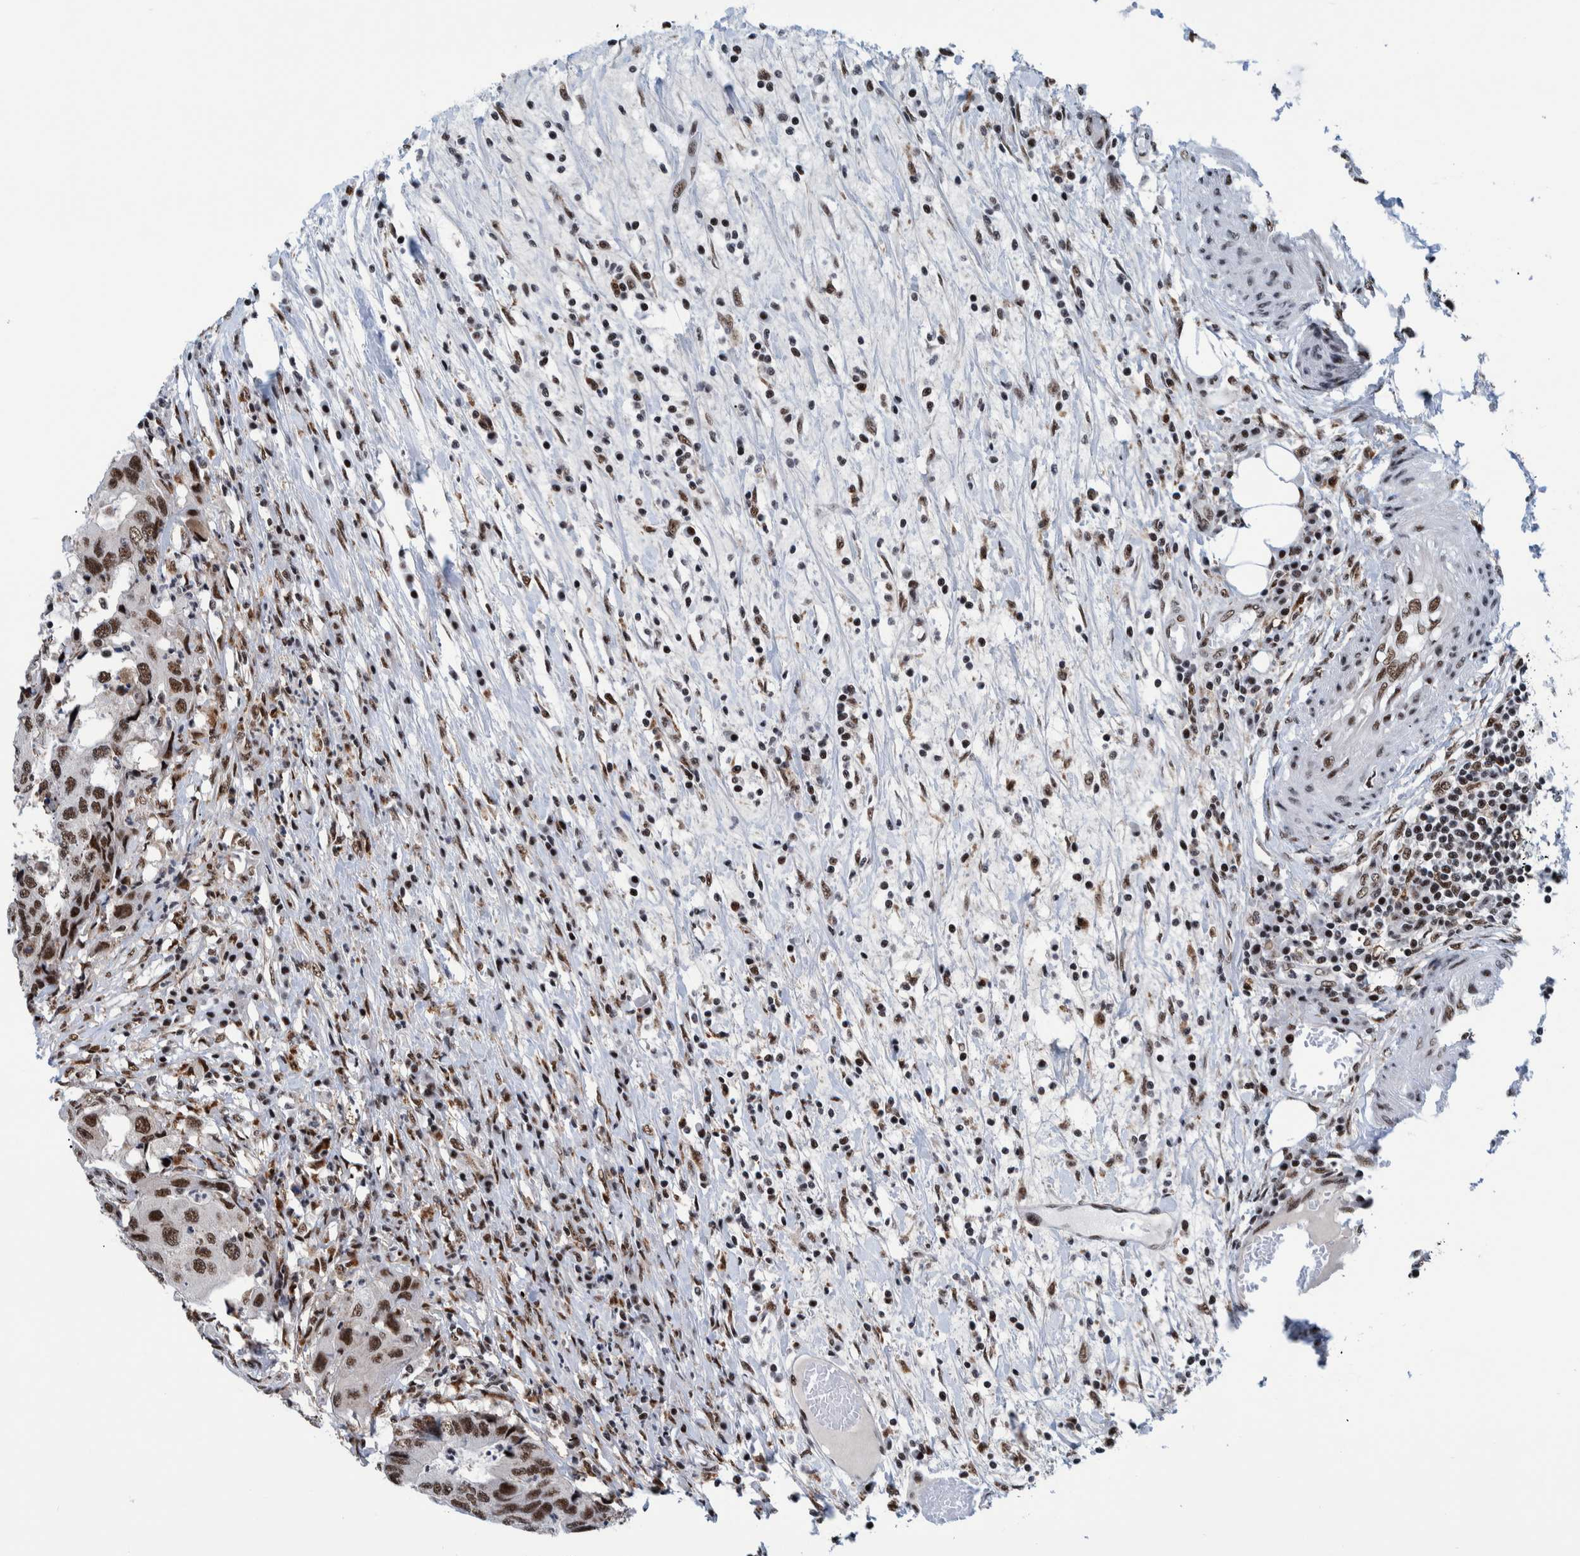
{"staining": {"intensity": "strong", "quantity": ">75%", "location": "nuclear"}, "tissue": "colorectal cancer", "cell_type": "Tumor cells", "image_type": "cancer", "snomed": [{"axis": "morphology", "description": "Adenocarcinoma, NOS"}, {"axis": "topography", "description": "Colon"}], "caption": "IHC histopathology image of neoplastic tissue: human colorectal cancer stained using IHC reveals high levels of strong protein expression localized specifically in the nuclear of tumor cells, appearing as a nuclear brown color.", "gene": "EFTUD2", "patient": {"sex": "male", "age": 71}}